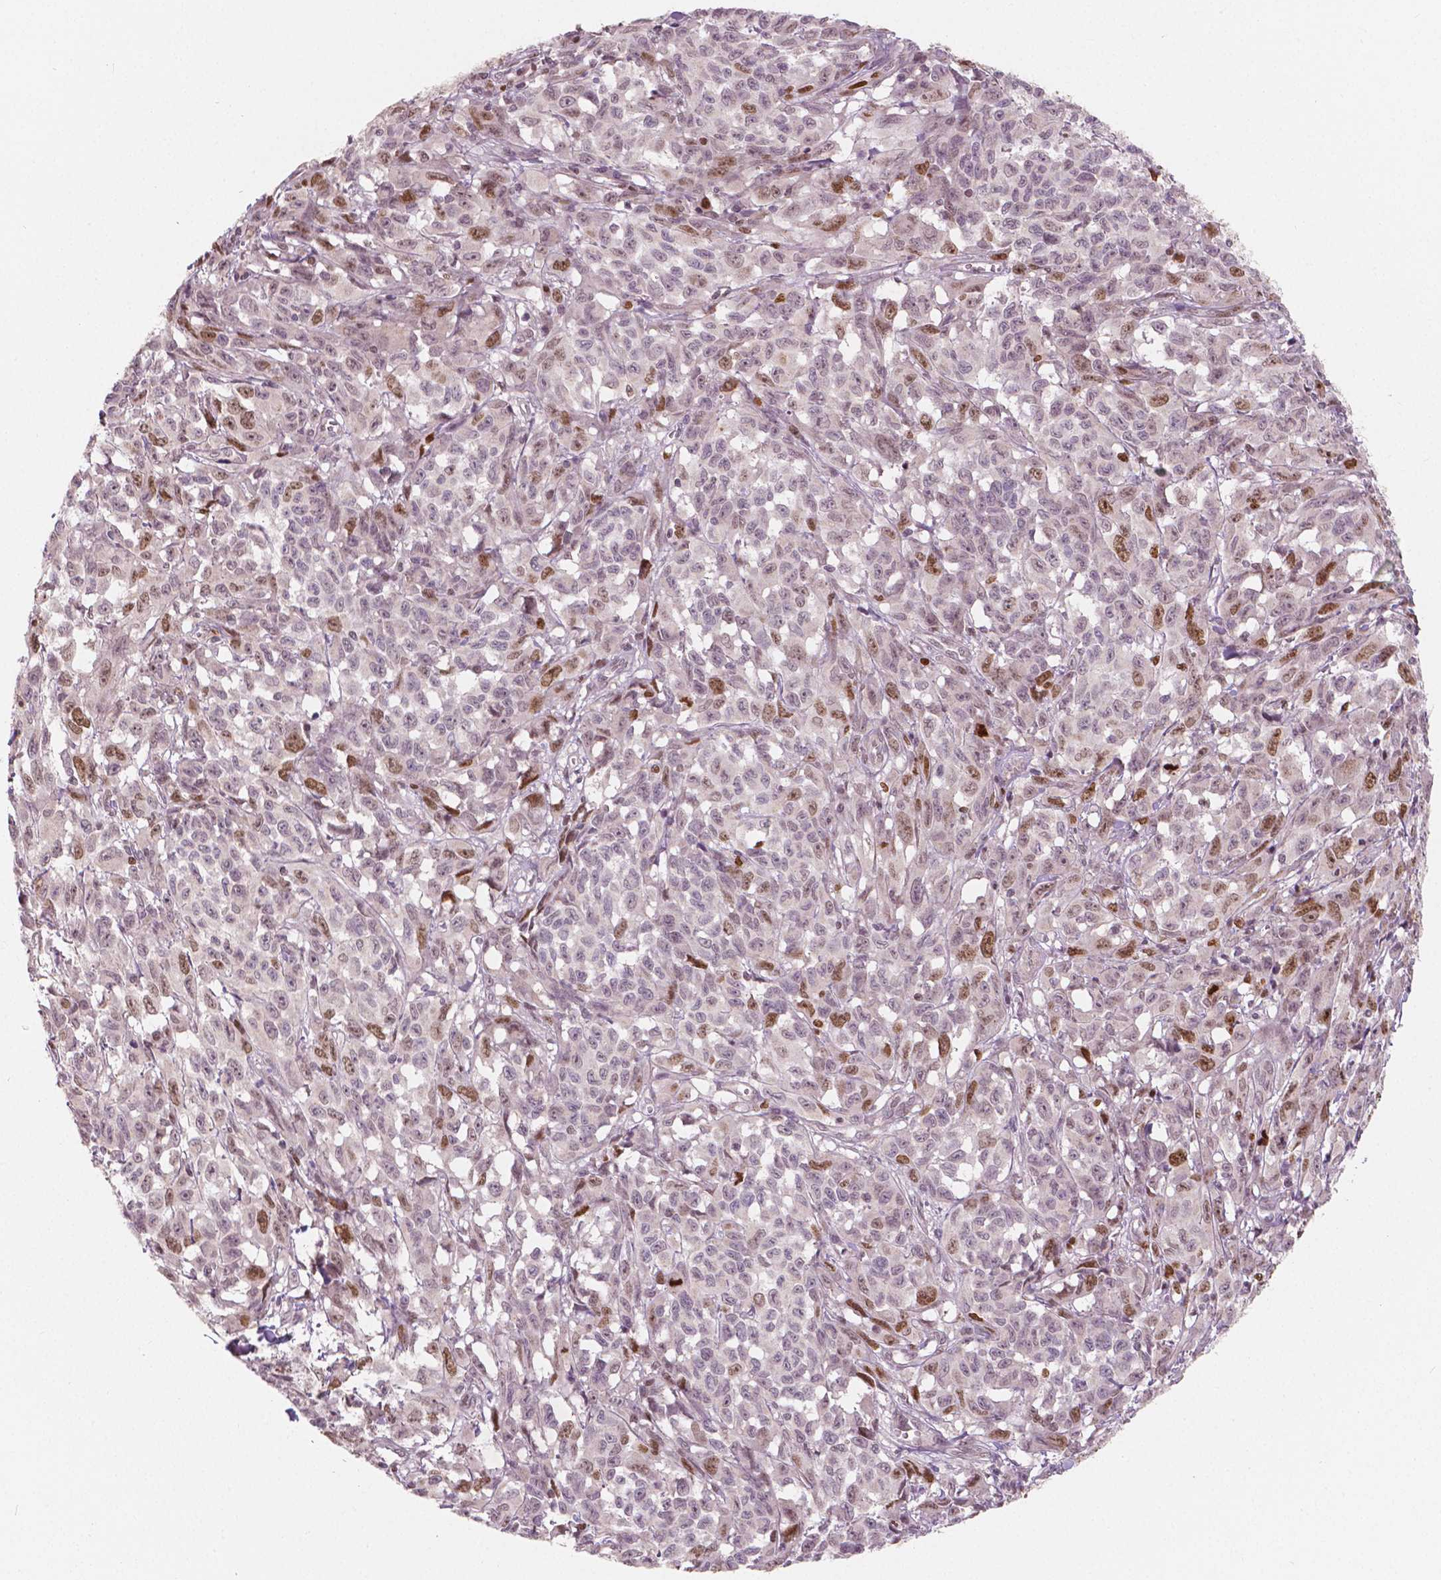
{"staining": {"intensity": "moderate", "quantity": "25%-75%", "location": "nuclear"}, "tissue": "melanoma", "cell_type": "Tumor cells", "image_type": "cancer", "snomed": [{"axis": "morphology", "description": "Malignant melanoma, NOS"}, {"axis": "topography", "description": "Vulva, labia, clitoris and Bartholin´s gland, NO"}], "caption": "Approximately 25%-75% of tumor cells in human melanoma show moderate nuclear protein staining as visualized by brown immunohistochemical staining.", "gene": "NSD2", "patient": {"sex": "female", "age": 75}}